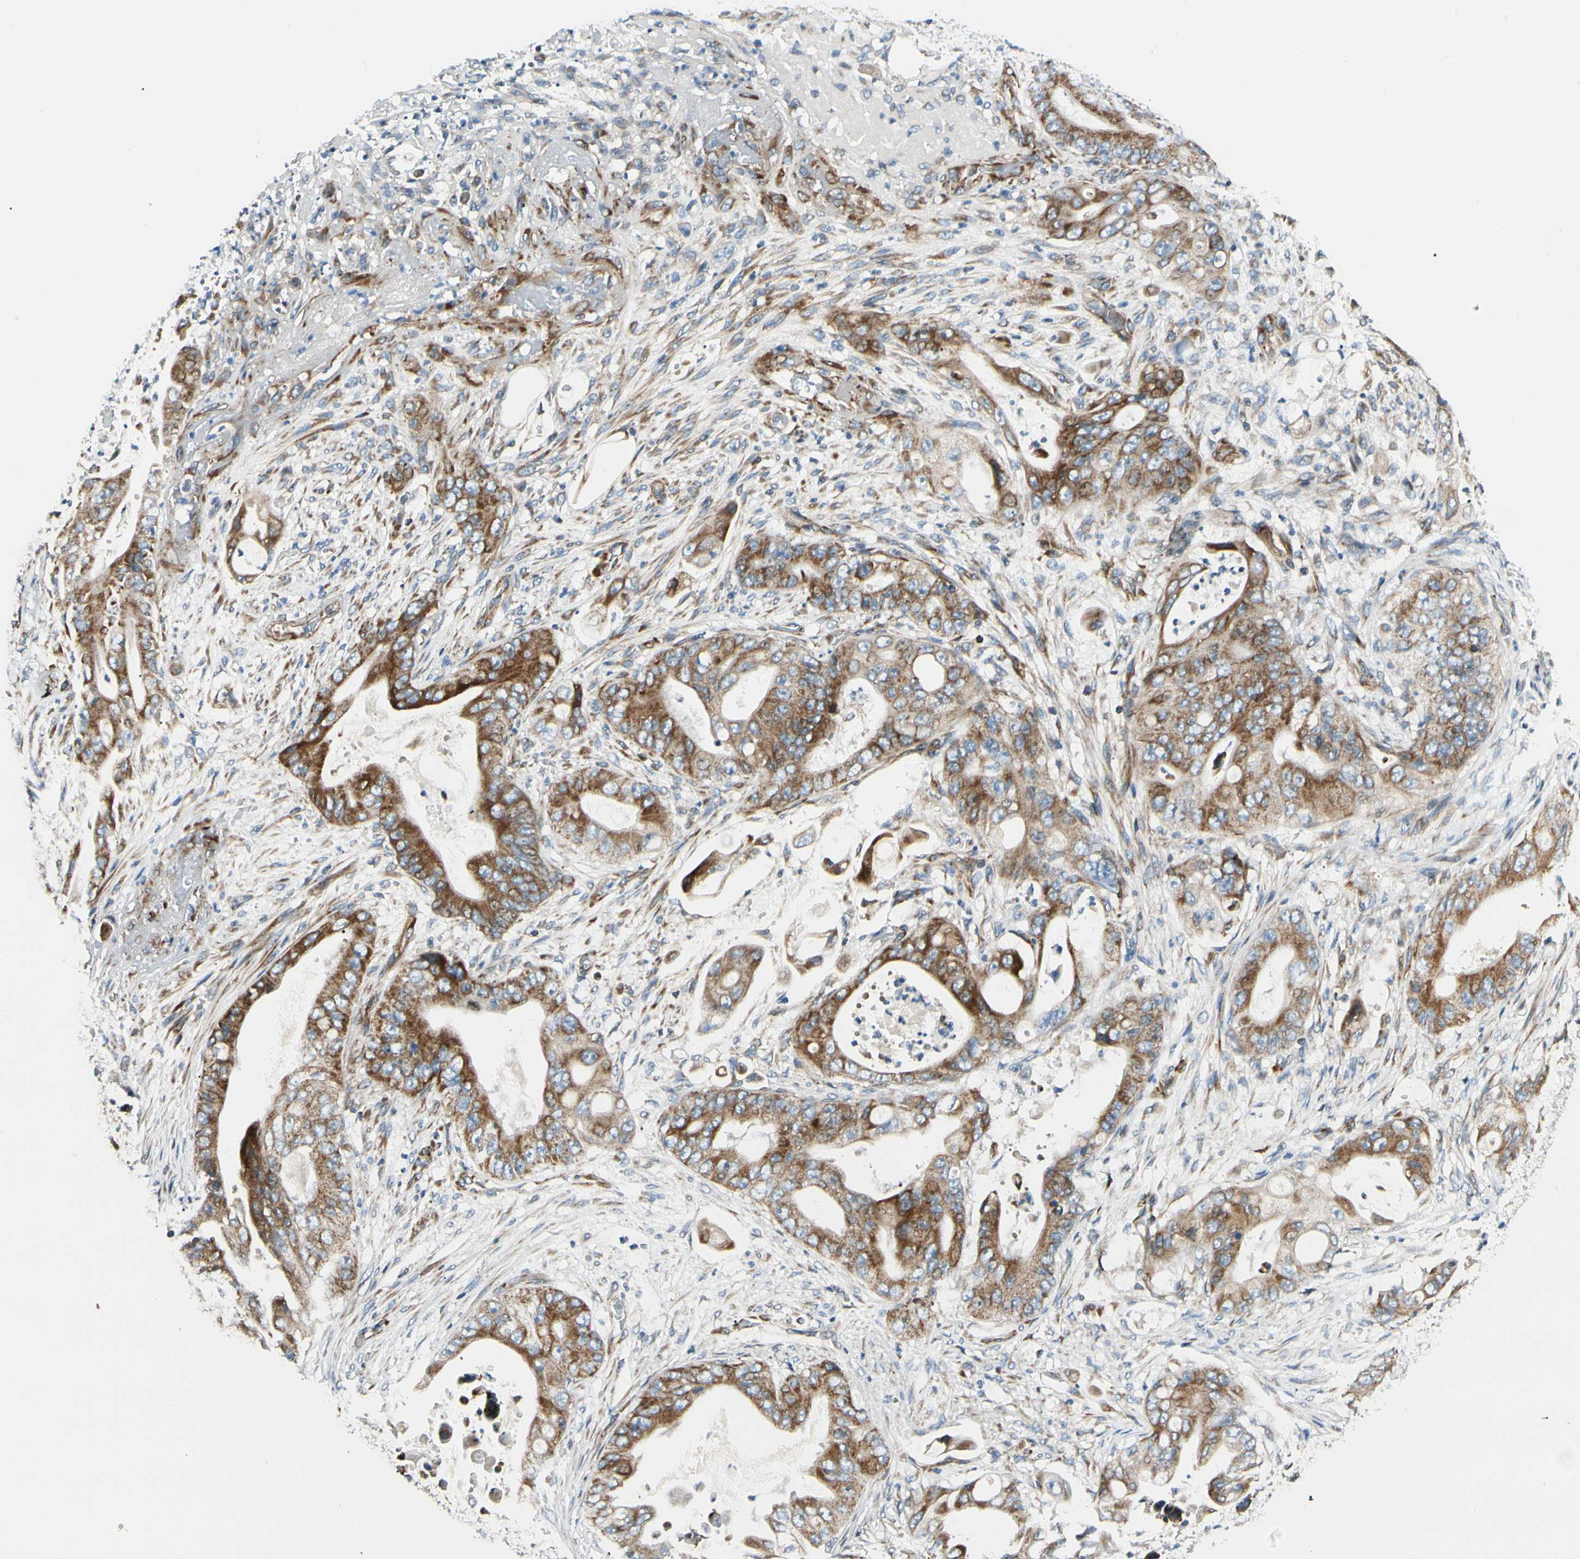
{"staining": {"intensity": "moderate", "quantity": ">75%", "location": "cytoplasmic/membranous"}, "tissue": "stomach cancer", "cell_type": "Tumor cells", "image_type": "cancer", "snomed": [{"axis": "morphology", "description": "Adenocarcinoma, NOS"}, {"axis": "topography", "description": "Stomach"}], "caption": "Immunohistochemical staining of stomach cancer displays moderate cytoplasmic/membranous protein staining in about >75% of tumor cells.", "gene": "MRPL9", "patient": {"sex": "female", "age": 73}}